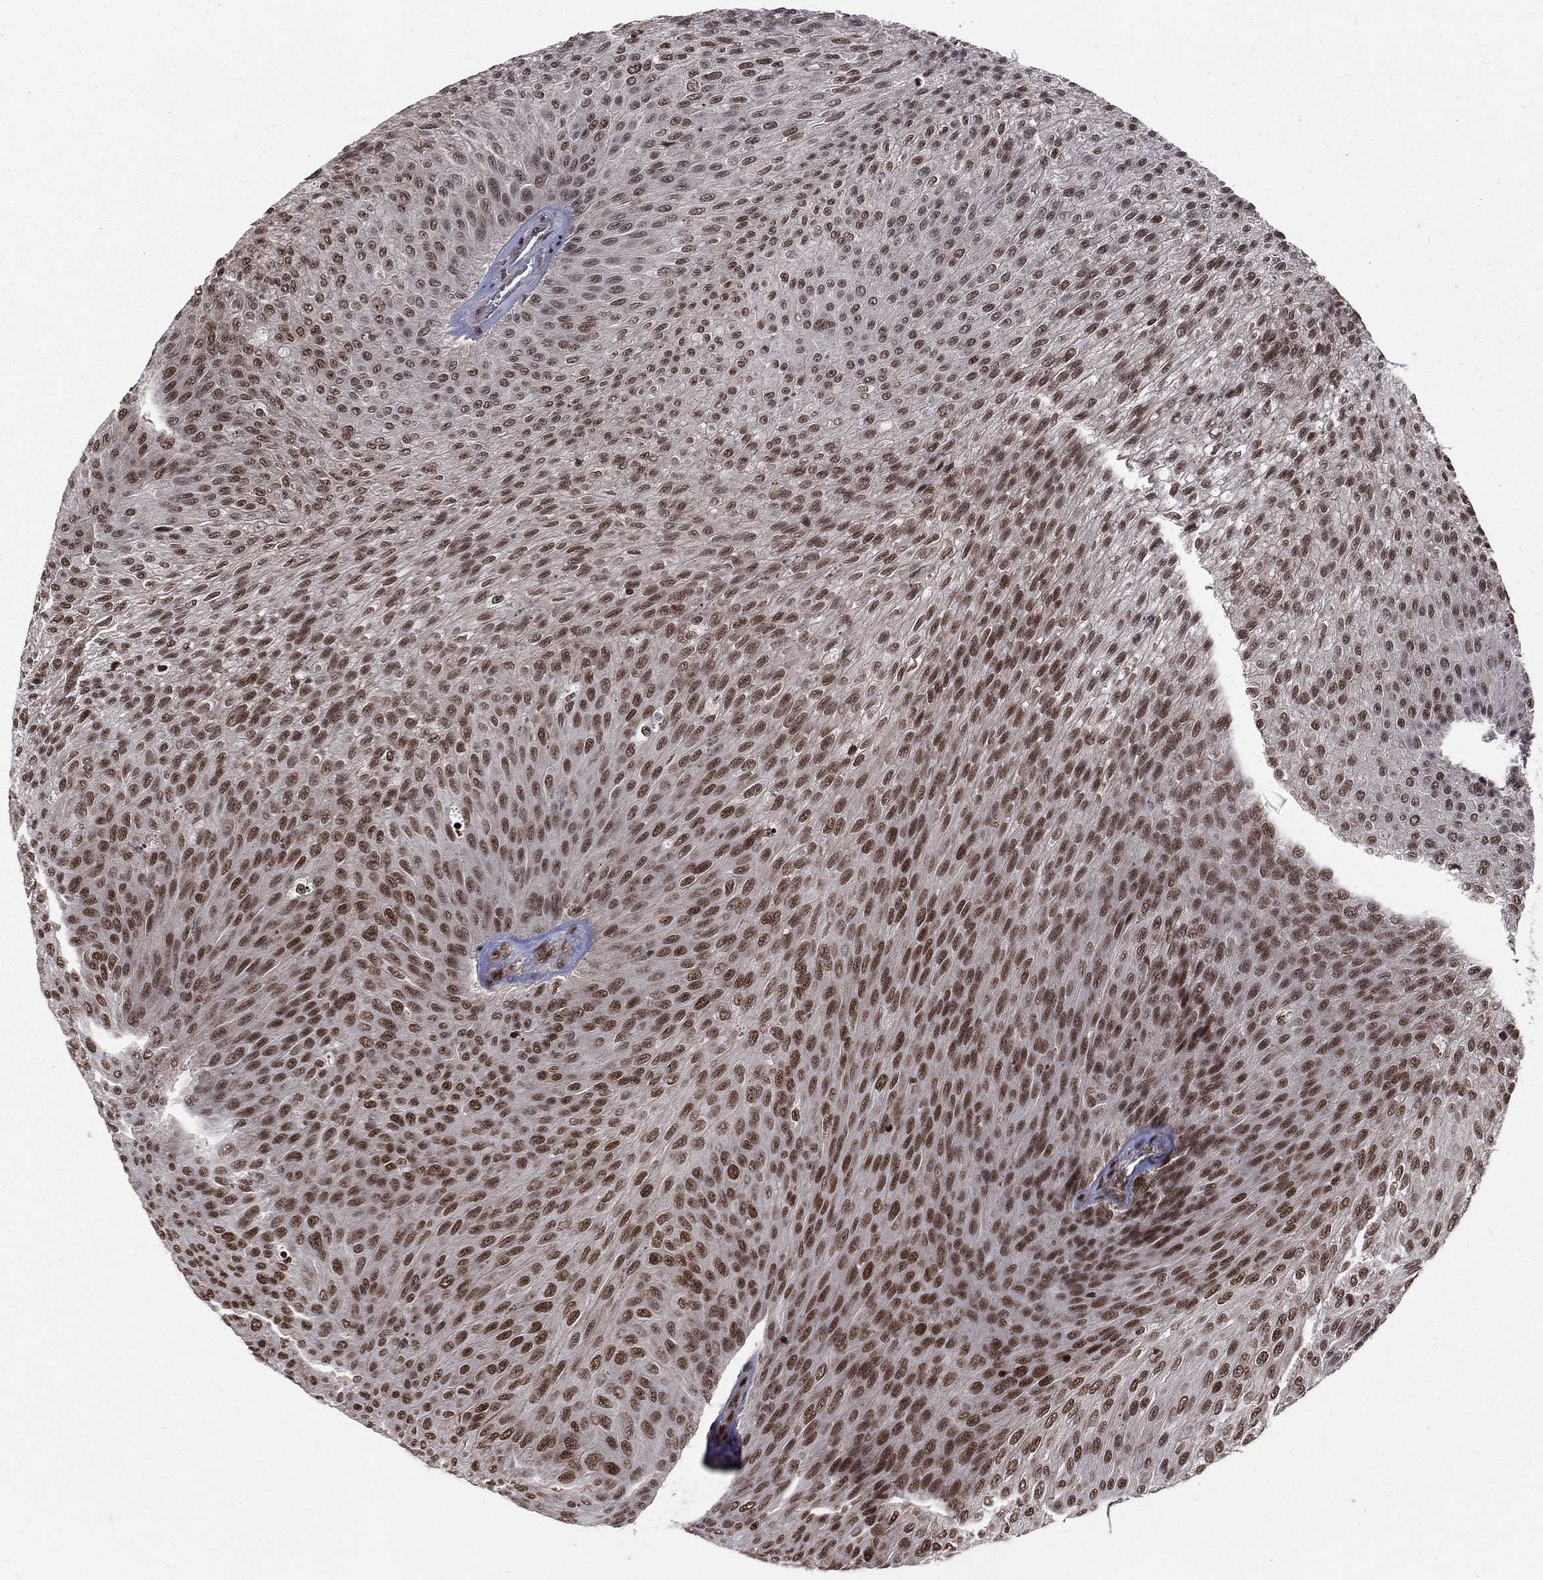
{"staining": {"intensity": "strong", "quantity": "25%-75%", "location": "nuclear"}, "tissue": "urothelial cancer", "cell_type": "Tumor cells", "image_type": "cancer", "snomed": [{"axis": "morphology", "description": "Urothelial carcinoma, Low grade"}, {"axis": "topography", "description": "Ureter, NOS"}, {"axis": "topography", "description": "Urinary bladder"}], "caption": "Brown immunohistochemical staining in low-grade urothelial carcinoma displays strong nuclear positivity in approximately 25%-75% of tumor cells.", "gene": "SMC3", "patient": {"sex": "male", "age": 78}}